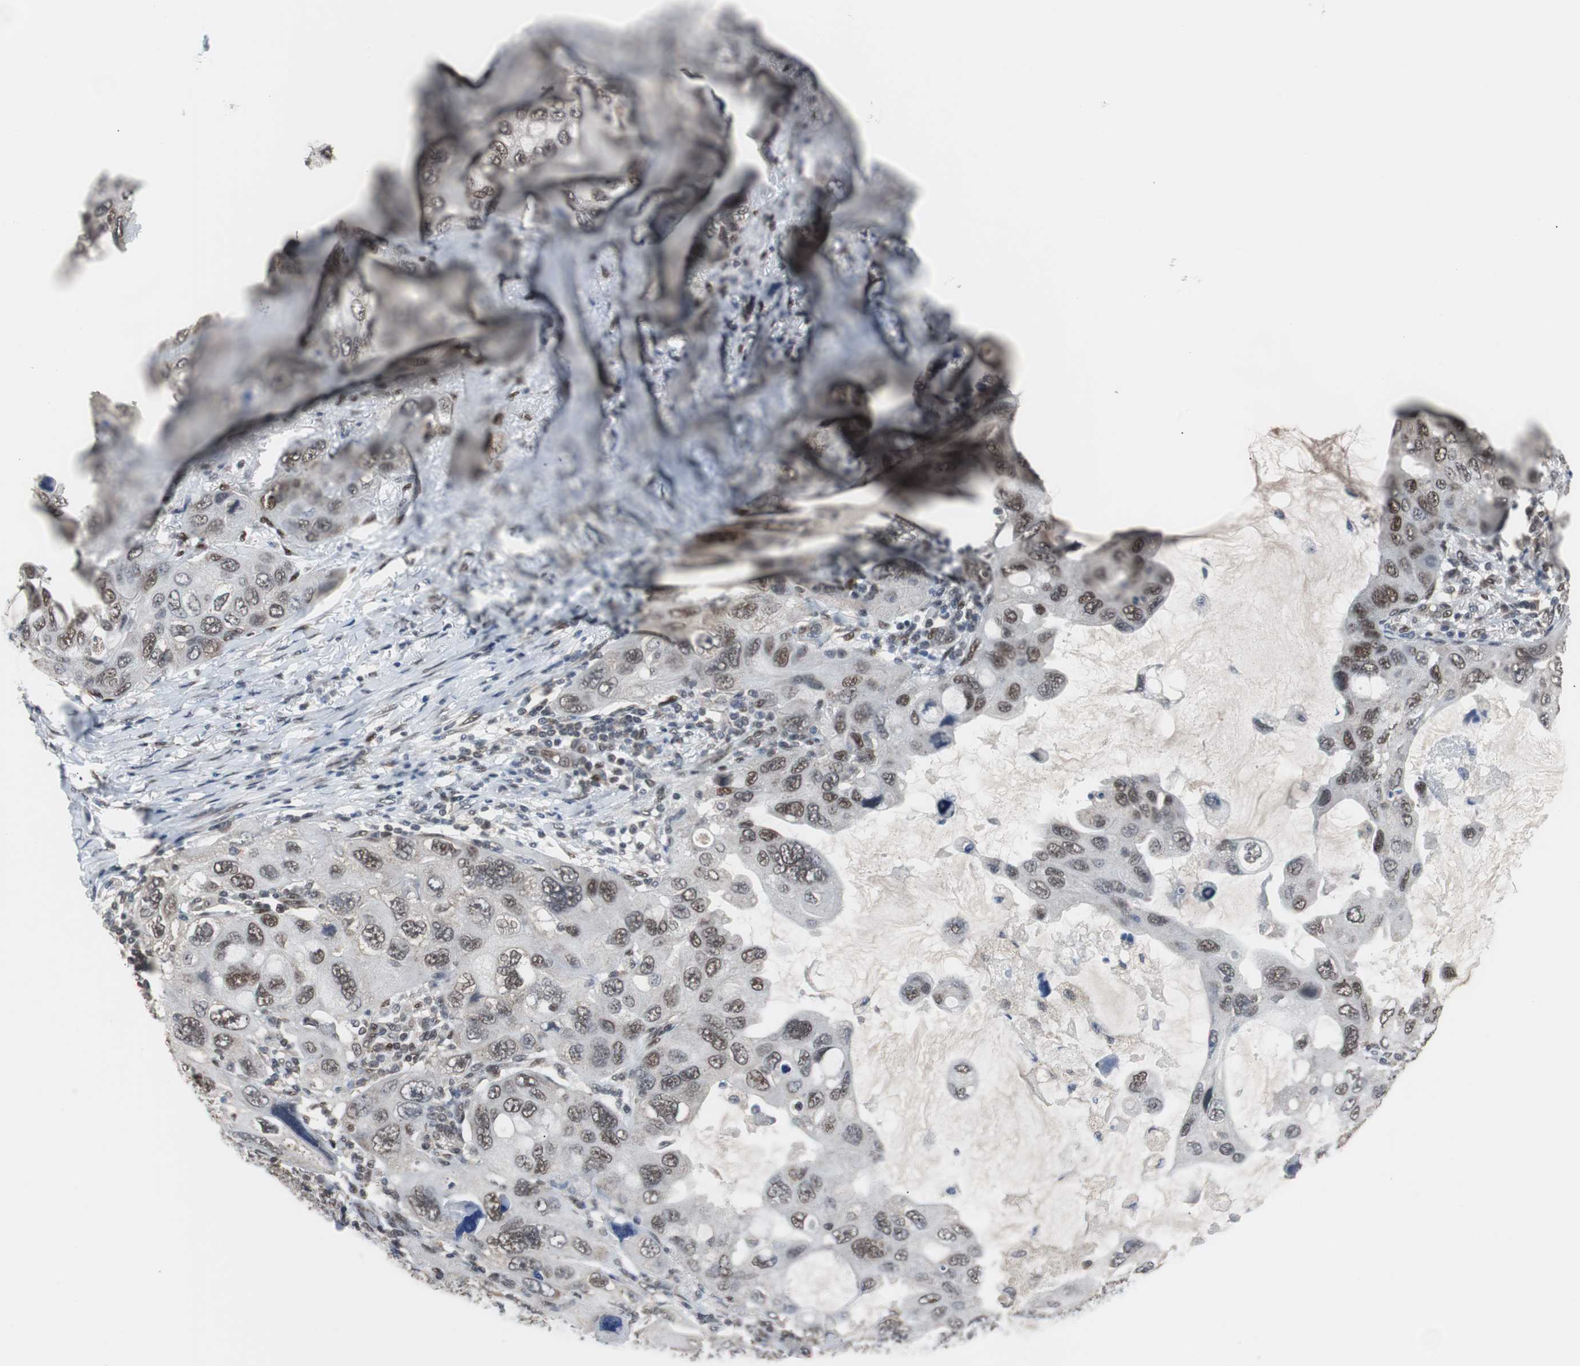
{"staining": {"intensity": "moderate", "quantity": ">75%", "location": "nuclear"}, "tissue": "lung cancer", "cell_type": "Tumor cells", "image_type": "cancer", "snomed": [{"axis": "morphology", "description": "Squamous cell carcinoma, NOS"}, {"axis": "topography", "description": "Lung"}], "caption": "Immunohistochemical staining of lung cancer (squamous cell carcinoma) displays medium levels of moderate nuclear staining in about >75% of tumor cells.", "gene": "ZHX2", "patient": {"sex": "female", "age": 73}}